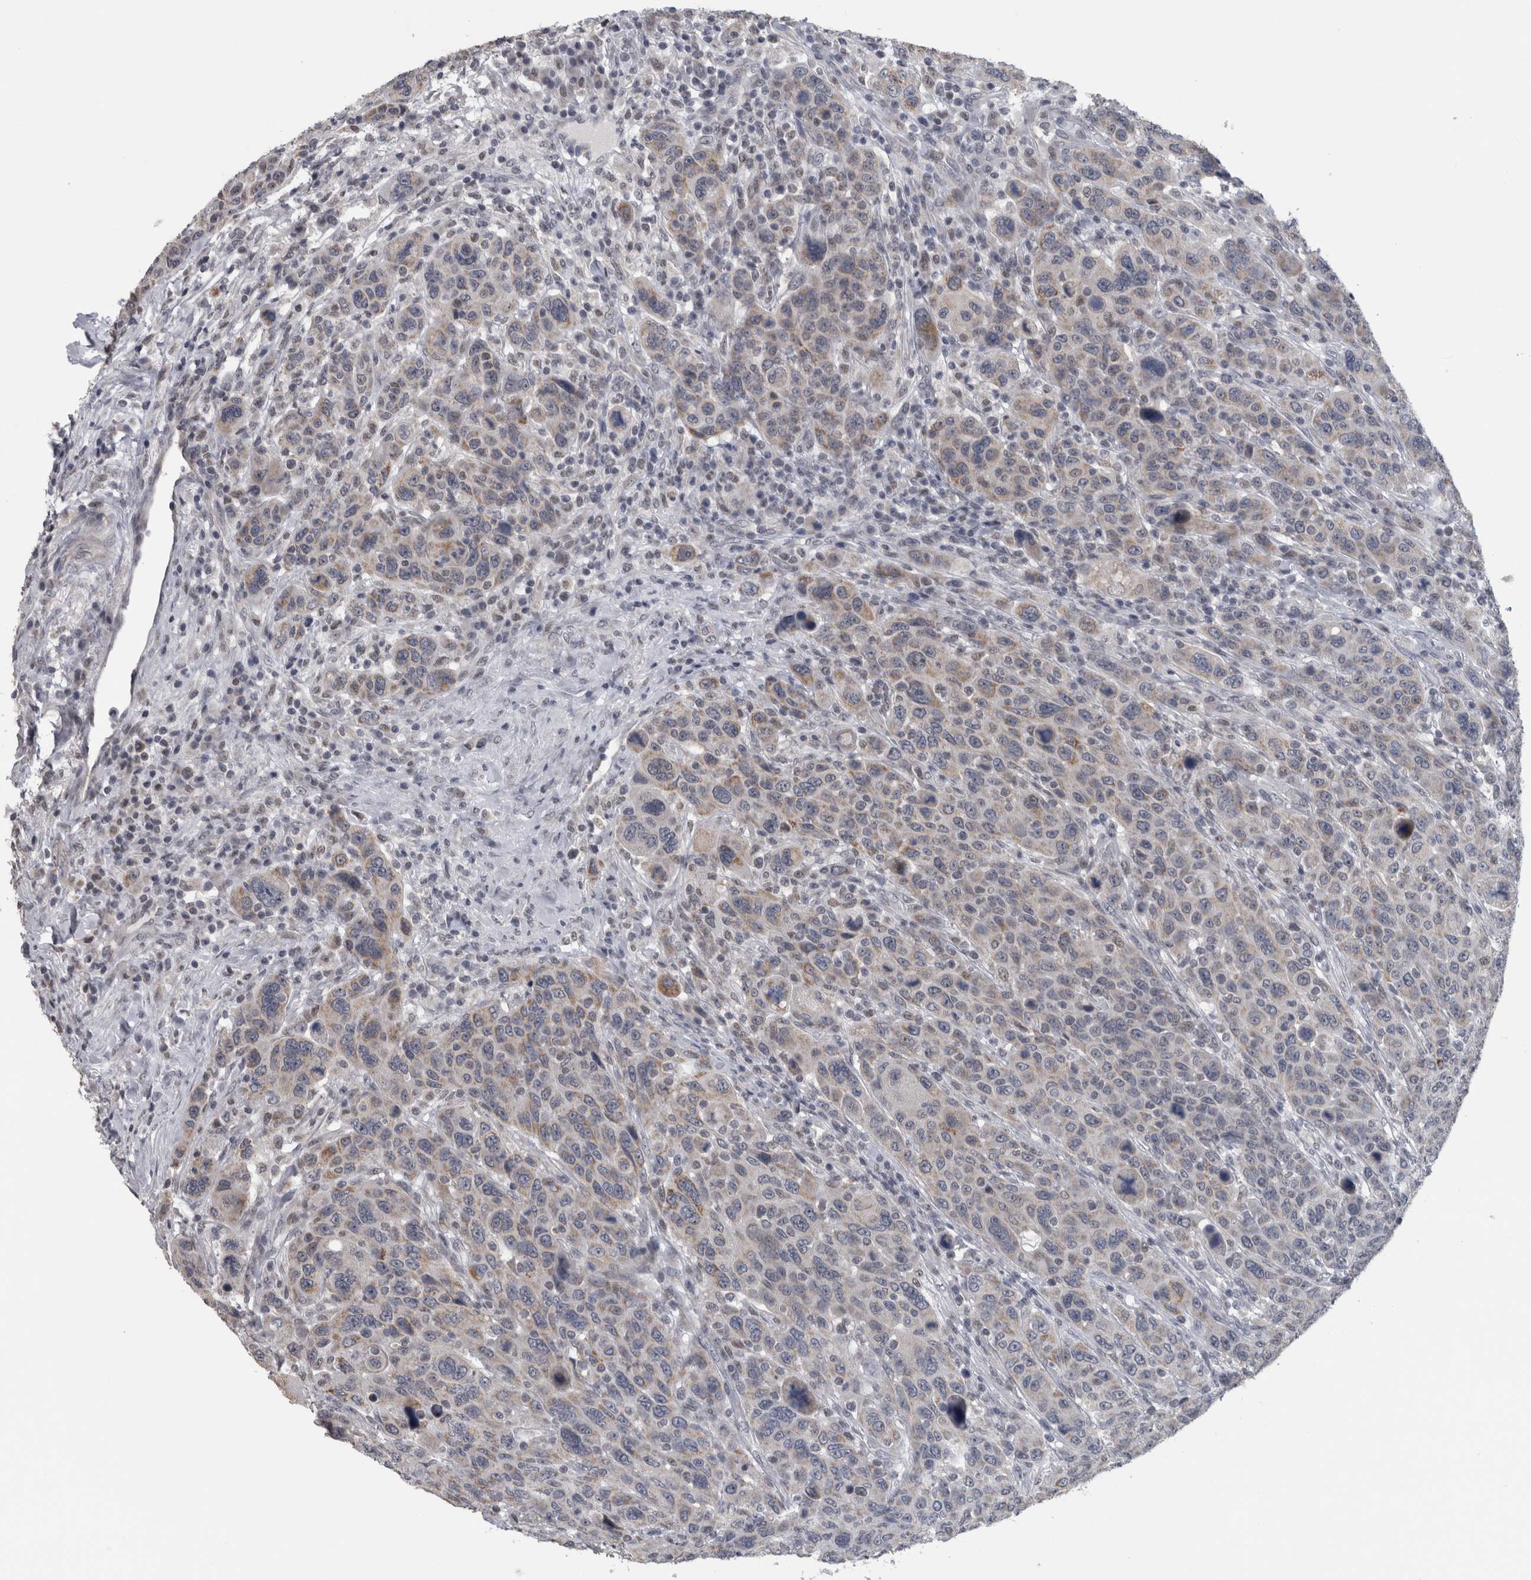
{"staining": {"intensity": "weak", "quantity": "<25%", "location": "cytoplasmic/membranous"}, "tissue": "breast cancer", "cell_type": "Tumor cells", "image_type": "cancer", "snomed": [{"axis": "morphology", "description": "Duct carcinoma"}, {"axis": "topography", "description": "Breast"}], "caption": "This is an IHC micrograph of human breast infiltrating ductal carcinoma. There is no staining in tumor cells.", "gene": "OR2K2", "patient": {"sex": "female", "age": 37}}